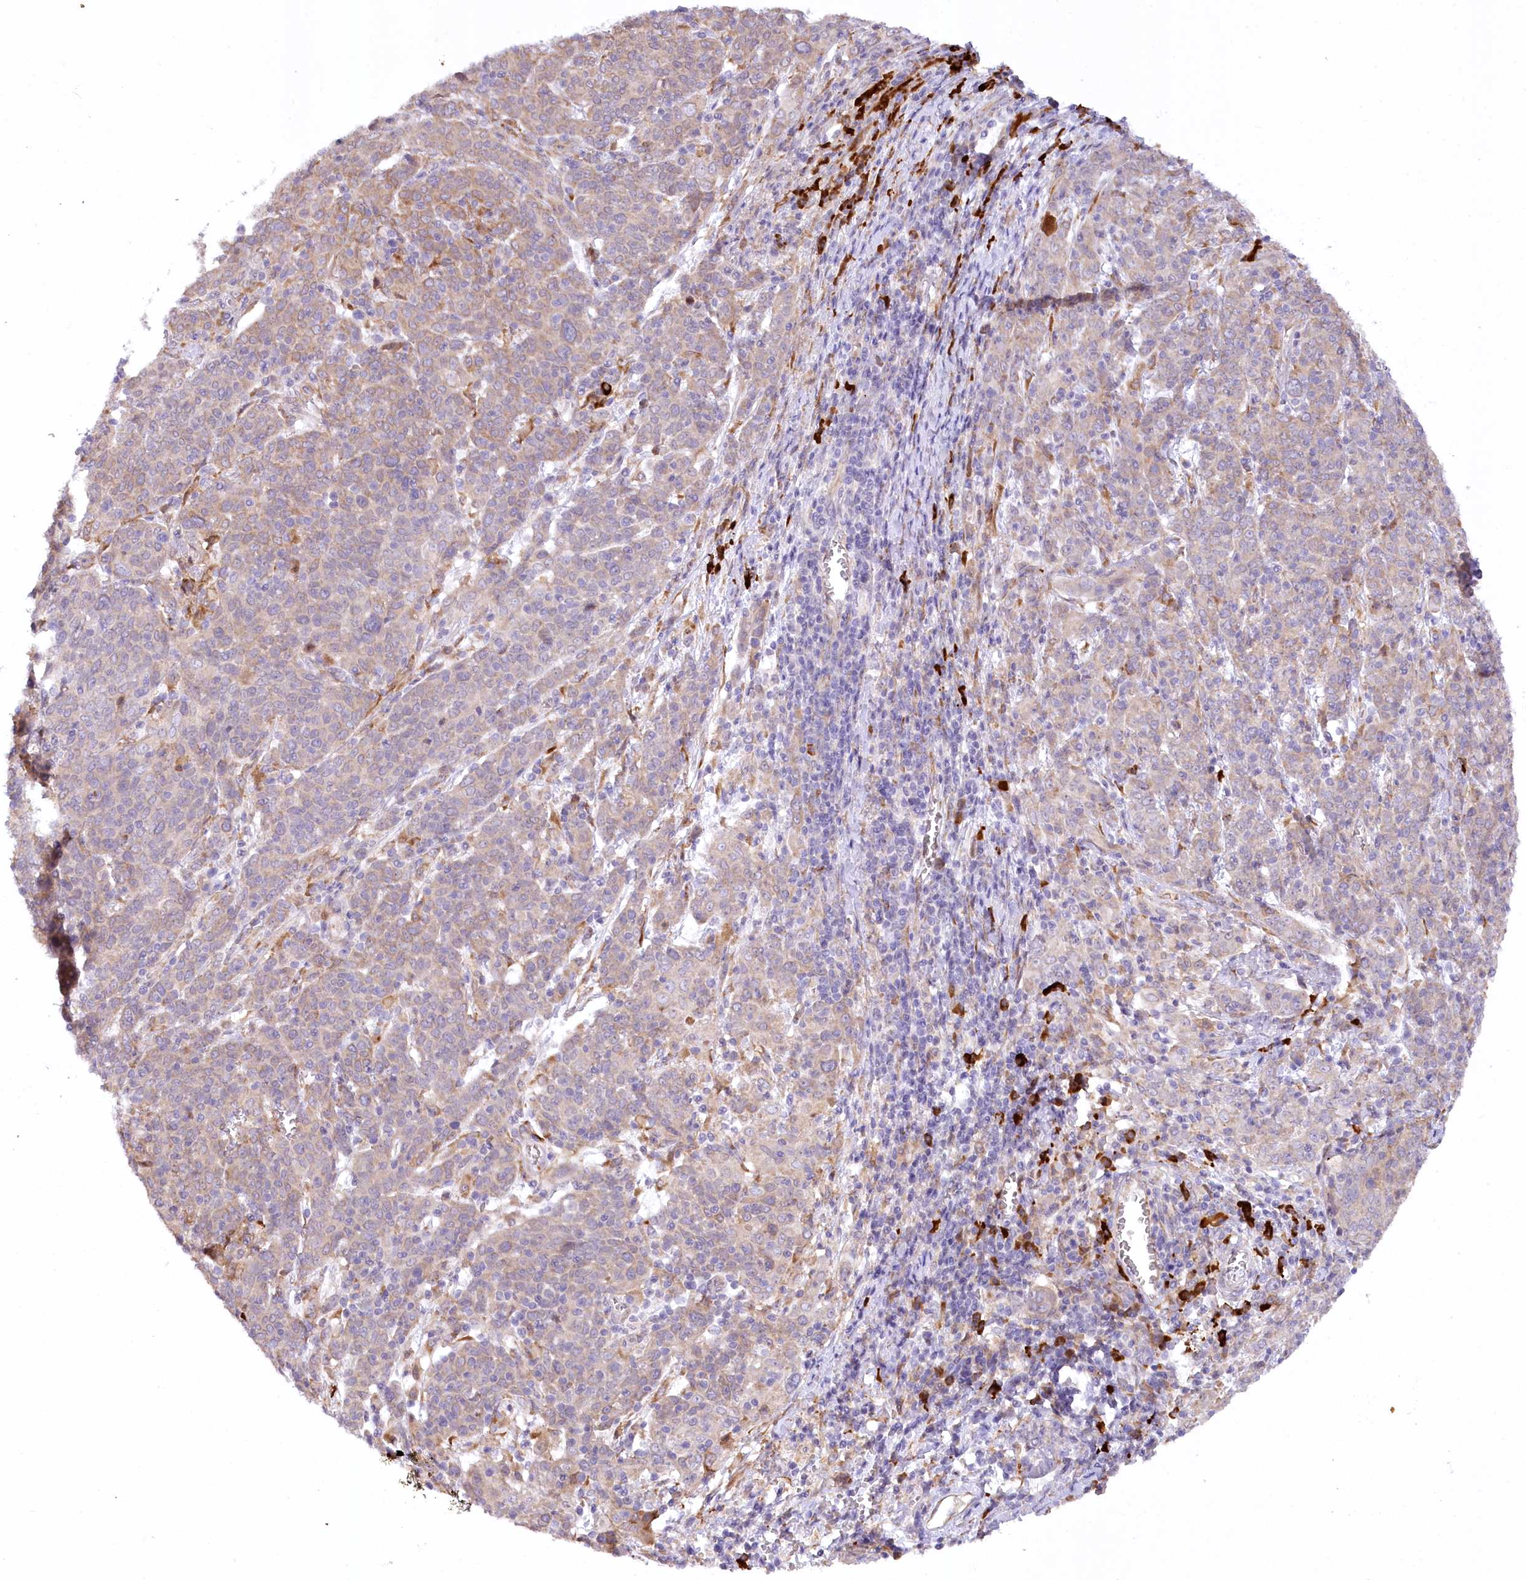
{"staining": {"intensity": "weak", "quantity": "<25%", "location": "cytoplasmic/membranous"}, "tissue": "cervical cancer", "cell_type": "Tumor cells", "image_type": "cancer", "snomed": [{"axis": "morphology", "description": "Squamous cell carcinoma, NOS"}, {"axis": "topography", "description": "Cervix"}], "caption": "Tumor cells are negative for protein expression in human squamous cell carcinoma (cervical).", "gene": "NCKAP5", "patient": {"sex": "female", "age": 67}}